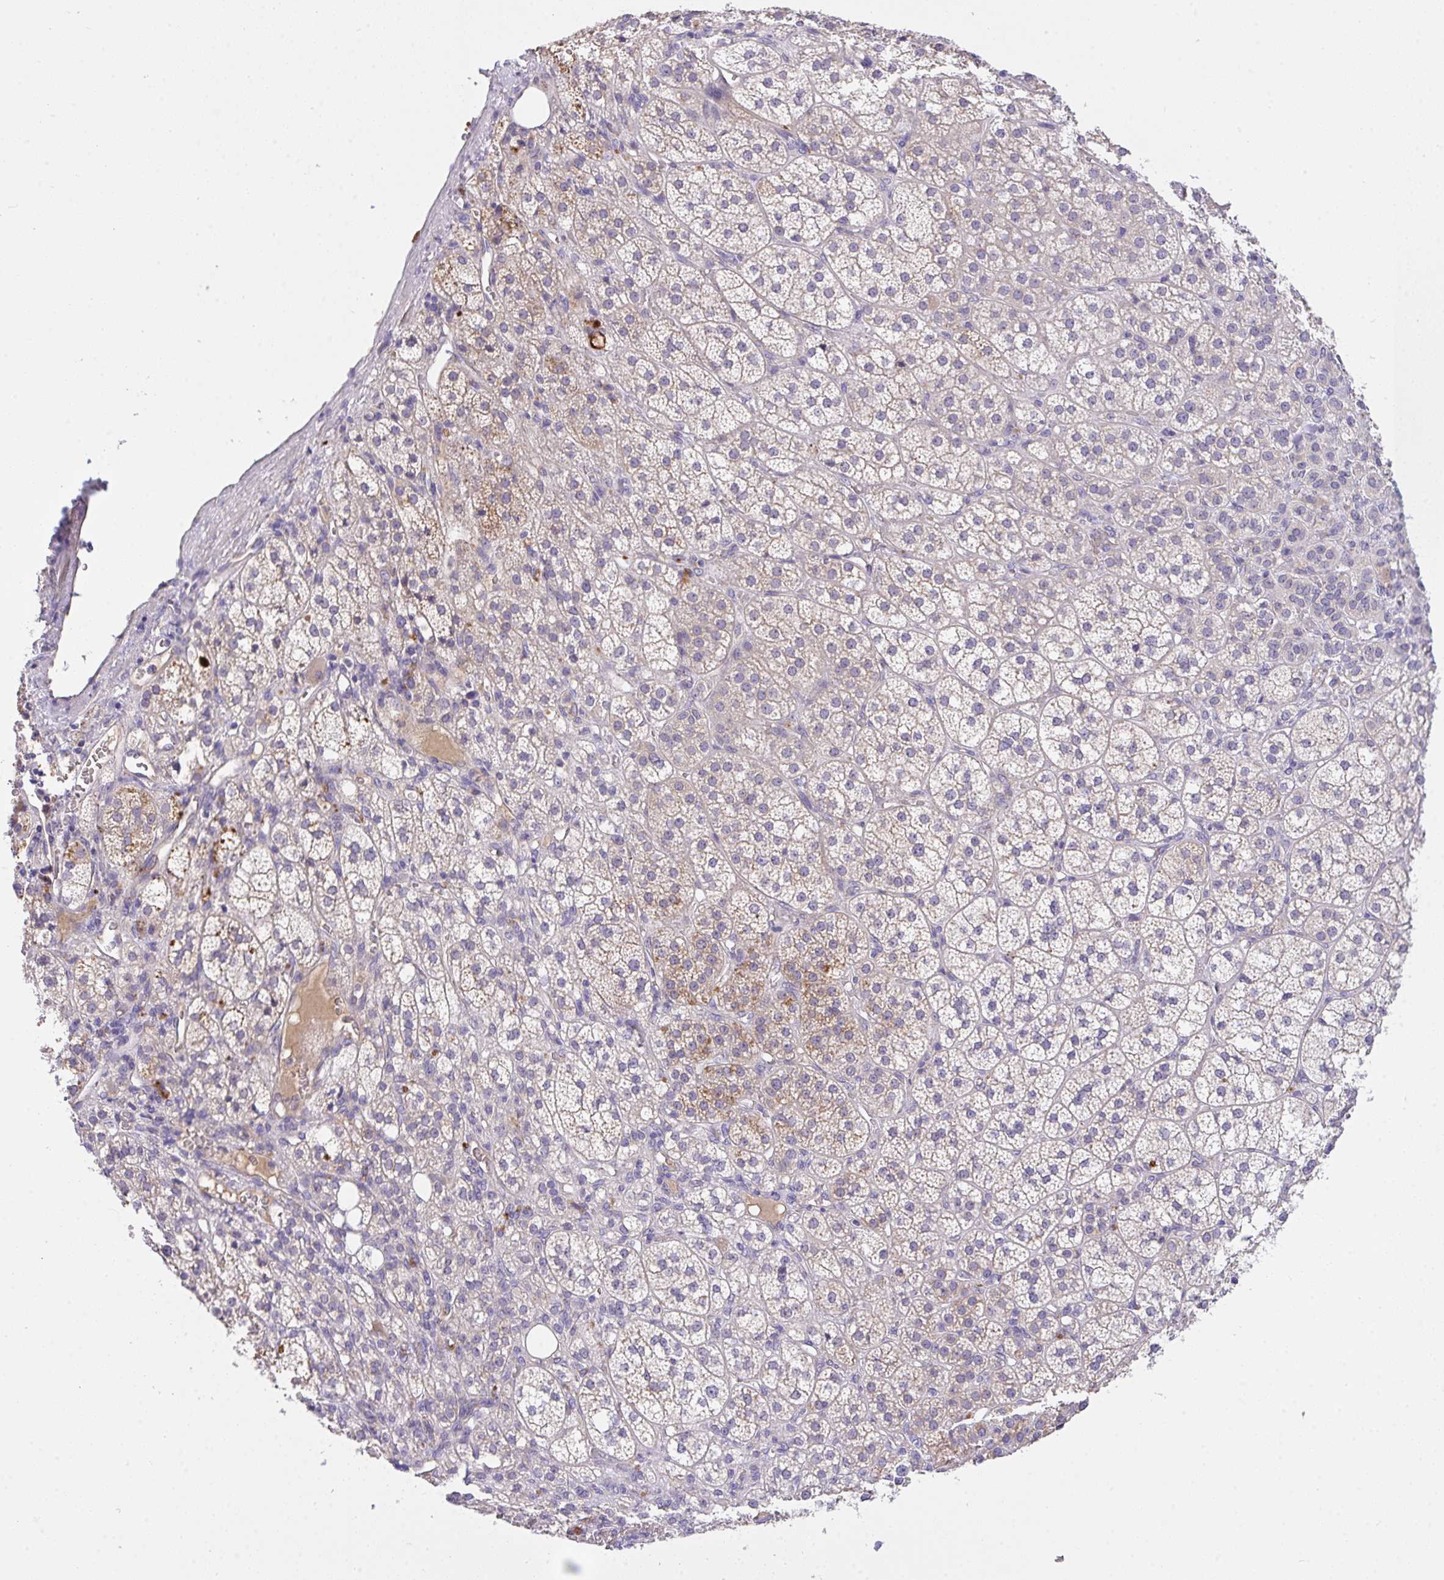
{"staining": {"intensity": "moderate", "quantity": "<25%", "location": "cytoplasmic/membranous"}, "tissue": "adrenal gland", "cell_type": "Glandular cells", "image_type": "normal", "snomed": [{"axis": "morphology", "description": "Normal tissue, NOS"}, {"axis": "topography", "description": "Adrenal gland"}], "caption": "Immunohistochemistry (DAB) staining of normal human adrenal gland exhibits moderate cytoplasmic/membranous protein expression in about <25% of glandular cells. (Brightfield microscopy of DAB IHC at high magnification).", "gene": "ZNF581", "patient": {"sex": "female", "age": 60}}